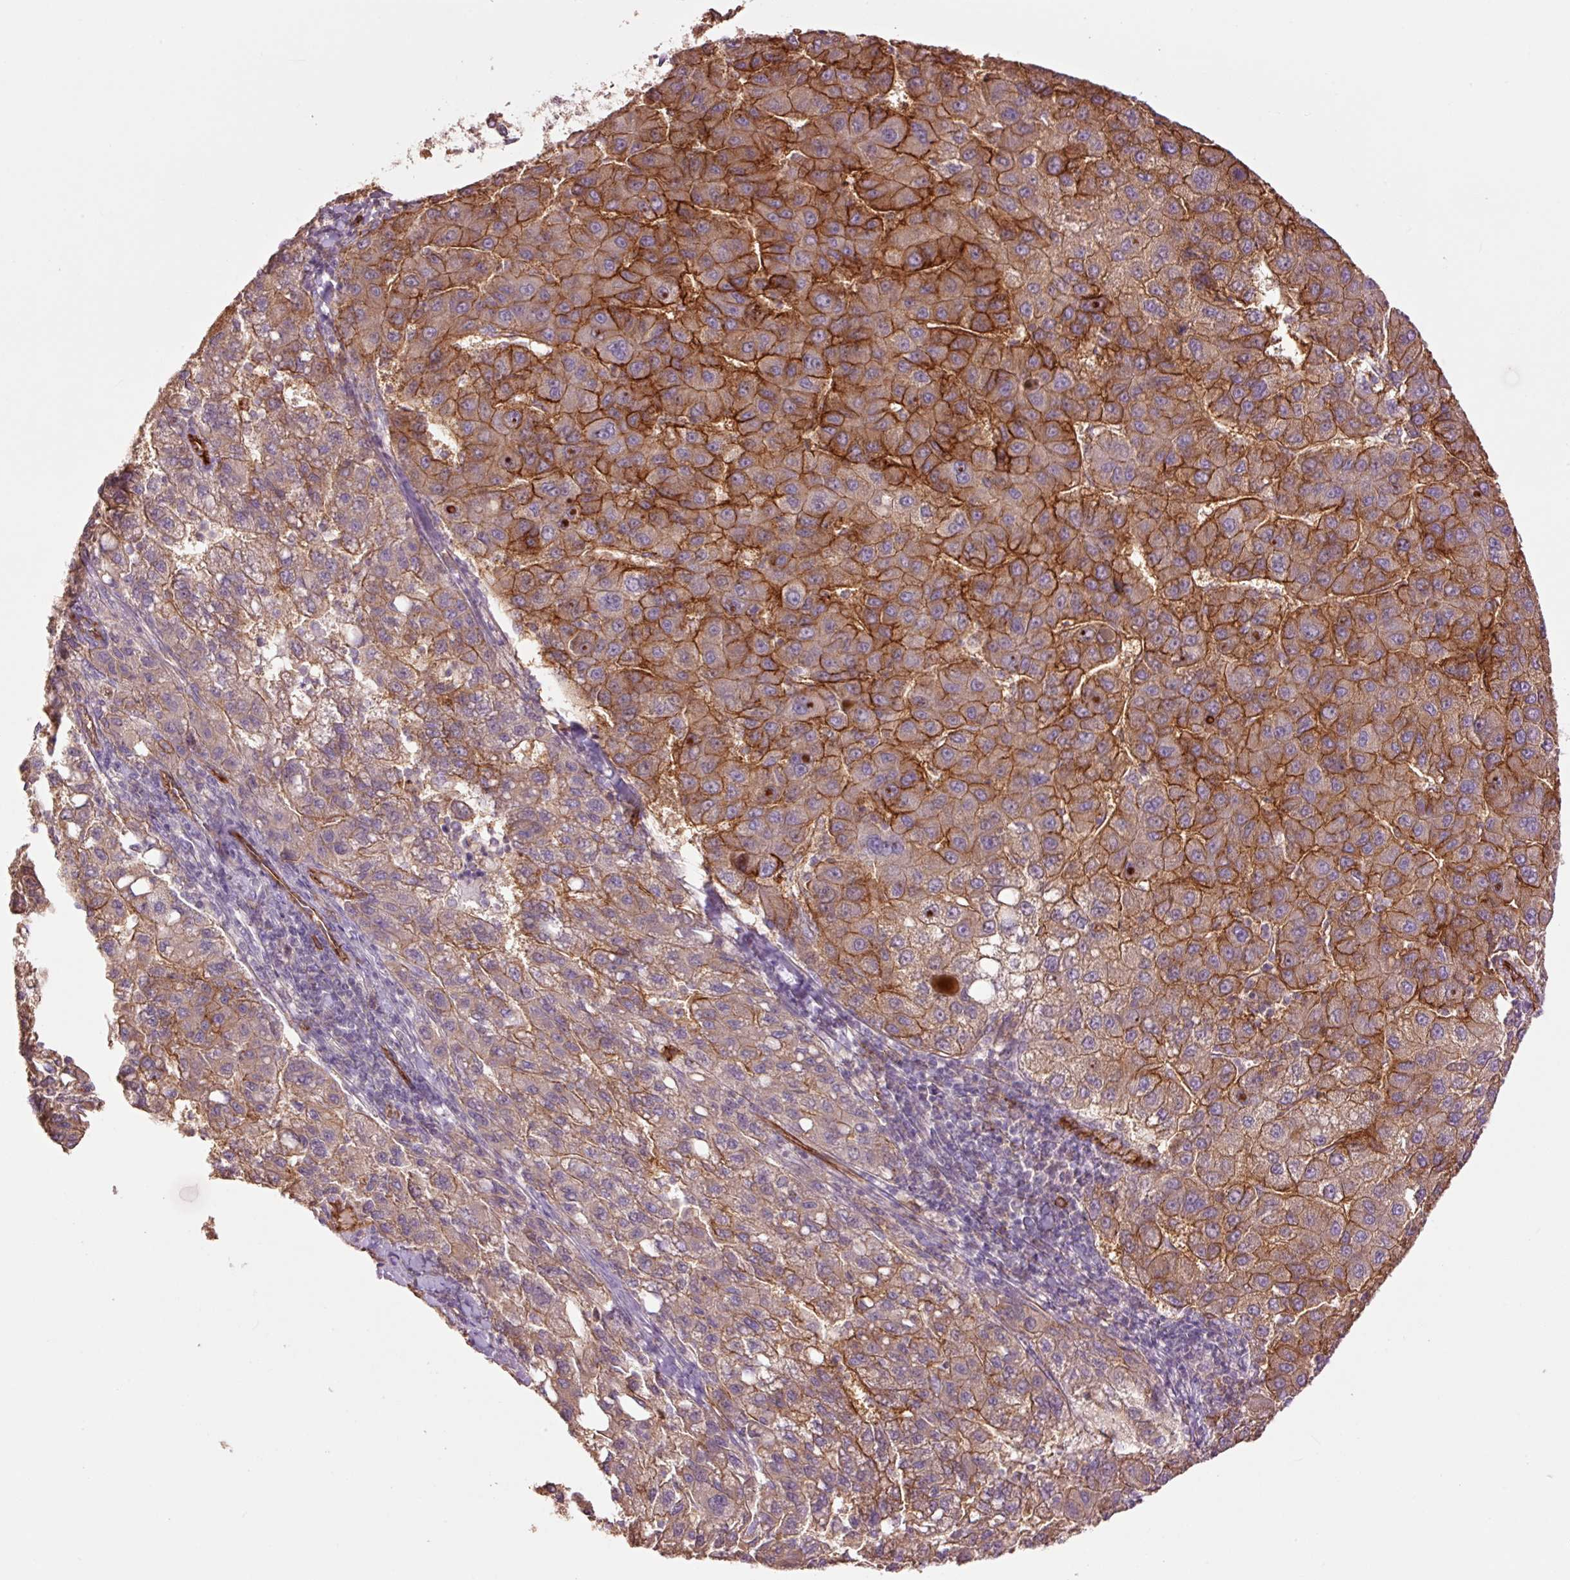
{"staining": {"intensity": "strong", "quantity": ">75%", "location": "cytoplasmic/membranous"}, "tissue": "liver cancer", "cell_type": "Tumor cells", "image_type": "cancer", "snomed": [{"axis": "morphology", "description": "Carcinoma, Hepatocellular, NOS"}, {"axis": "topography", "description": "Liver"}], "caption": "This histopathology image reveals IHC staining of human liver cancer, with high strong cytoplasmic/membranous expression in about >75% of tumor cells.", "gene": "SLC1A4", "patient": {"sex": "female", "age": 82}}